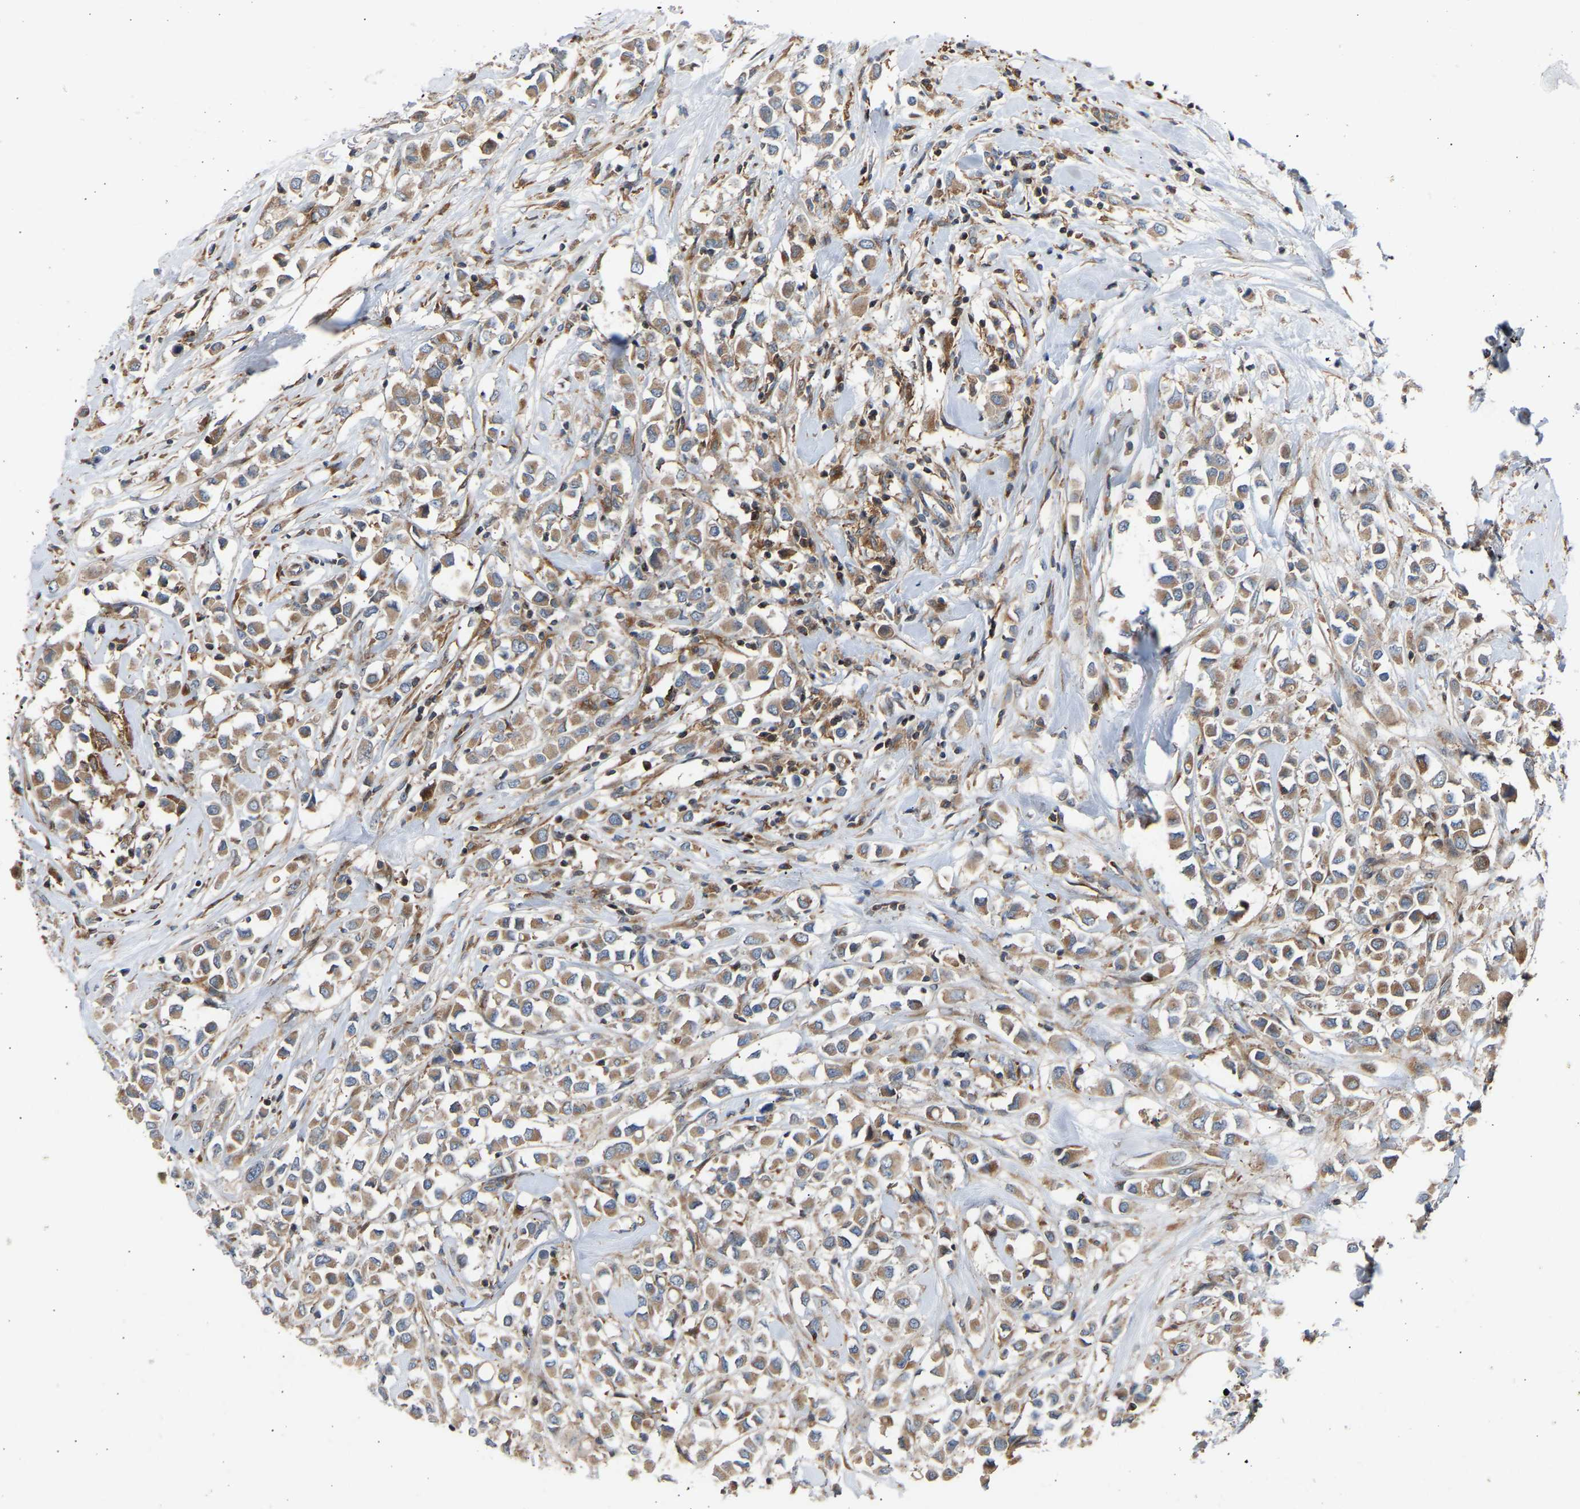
{"staining": {"intensity": "moderate", "quantity": ">75%", "location": "cytoplasmic/membranous"}, "tissue": "breast cancer", "cell_type": "Tumor cells", "image_type": "cancer", "snomed": [{"axis": "morphology", "description": "Duct carcinoma"}, {"axis": "topography", "description": "Breast"}], "caption": "High-magnification brightfield microscopy of breast intraductal carcinoma stained with DAB (3,3'-diaminobenzidine) (brown) and counterstained with hematoxylin (blue). tumor cells exhibit moderate cytoplasmic/membranous positivity is identified in about>75% of cells.", "gene": "GCN1", "patient": {"sex": "female", "age": 61}}